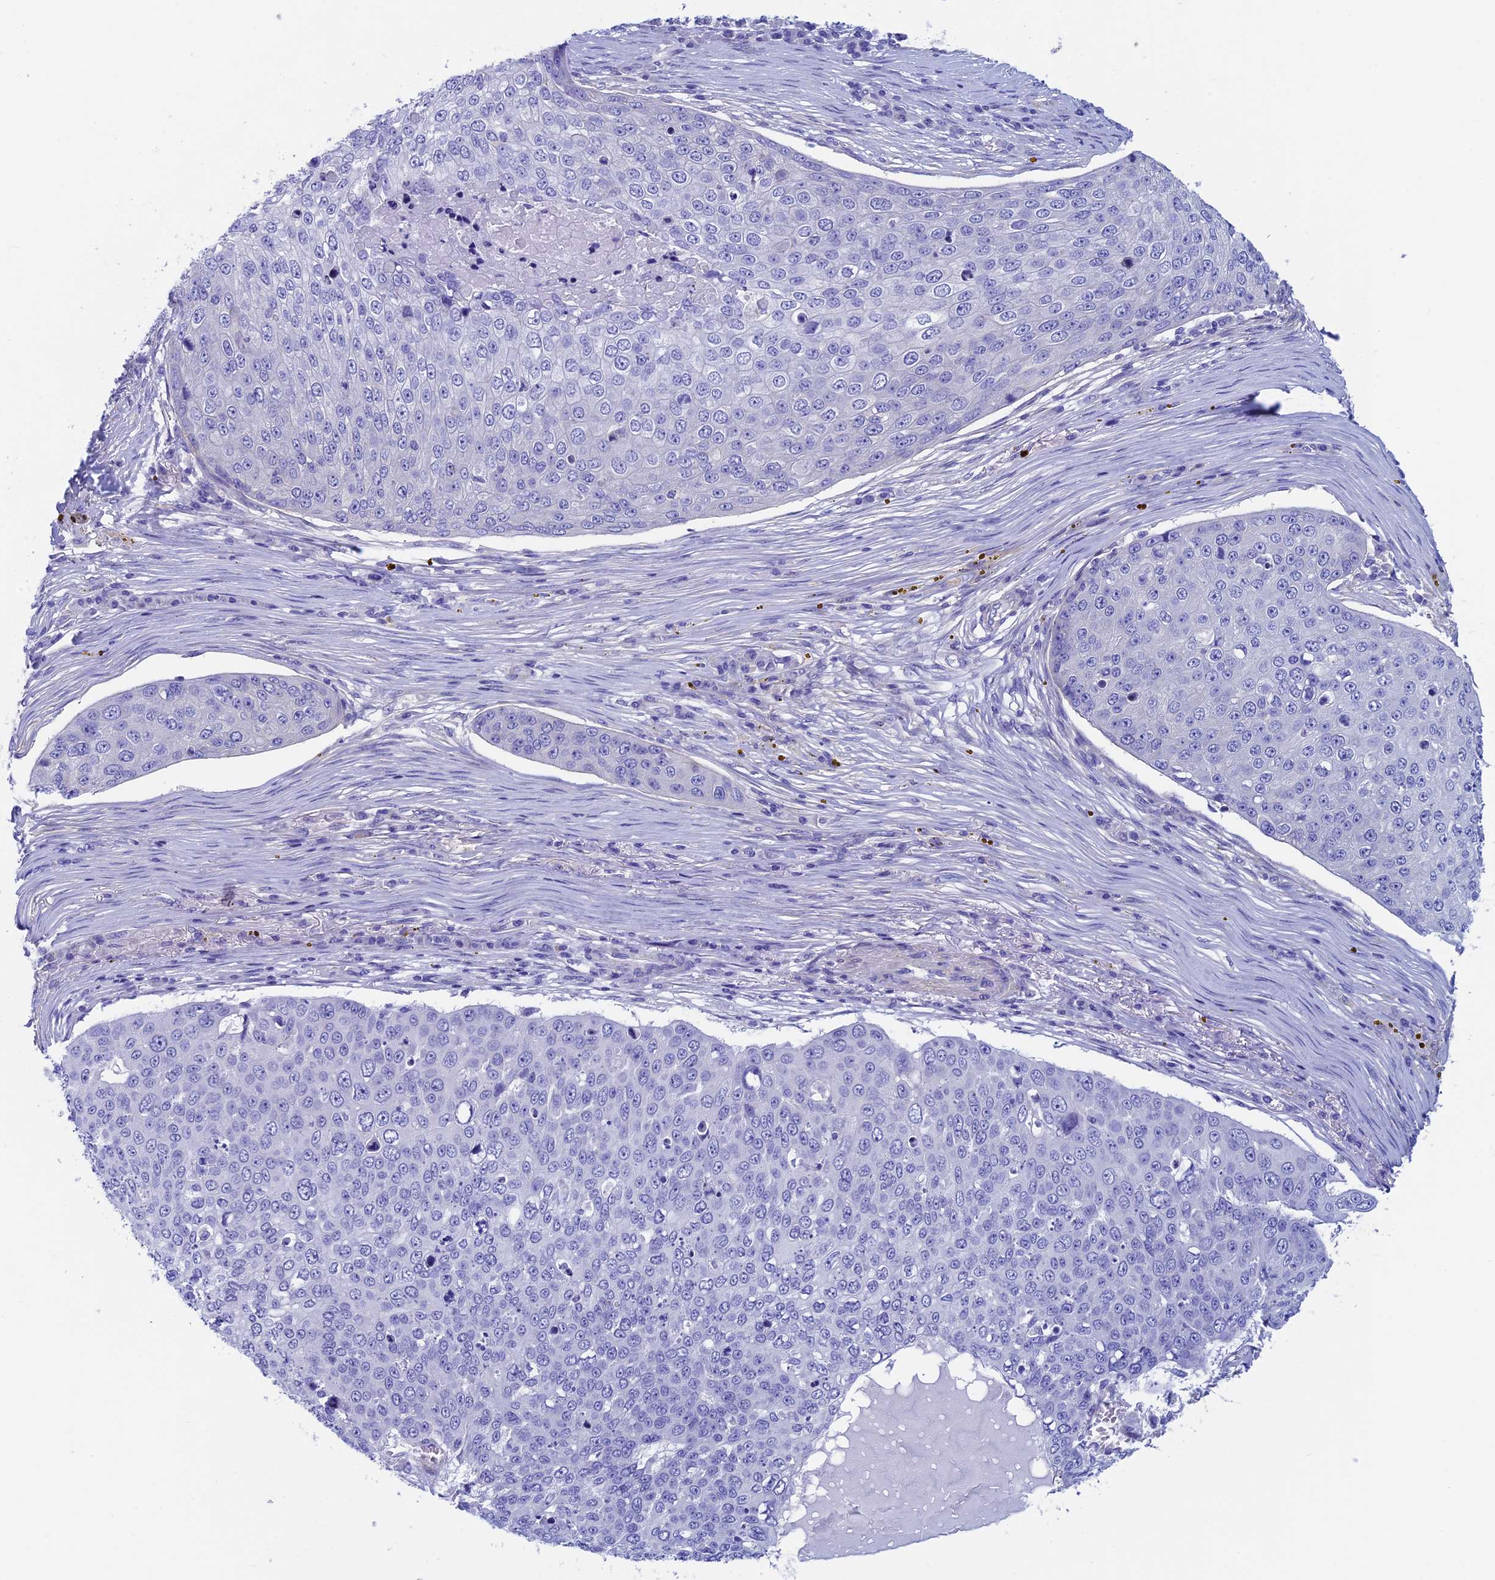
{"staining": {"intensity": "negative", "quantity": "none", "location": "none"}, "tissue": "skin cancer", "cell_type": "Tumor cells", "image_type": "cancer", "snomed": [{"axis": "morphology", "description": "Squamous cell carcinoma, NOS"}, {"axis": "topography", "description": "Skin"}], "caption": "The histopathology image shows no staining of tumor cells in skin cancer. (Brightfield microscopy of DAB immunohistochemistry at high magnification).", "gene": "ADH7", "patient": {"sex": "male", "age": 71}}